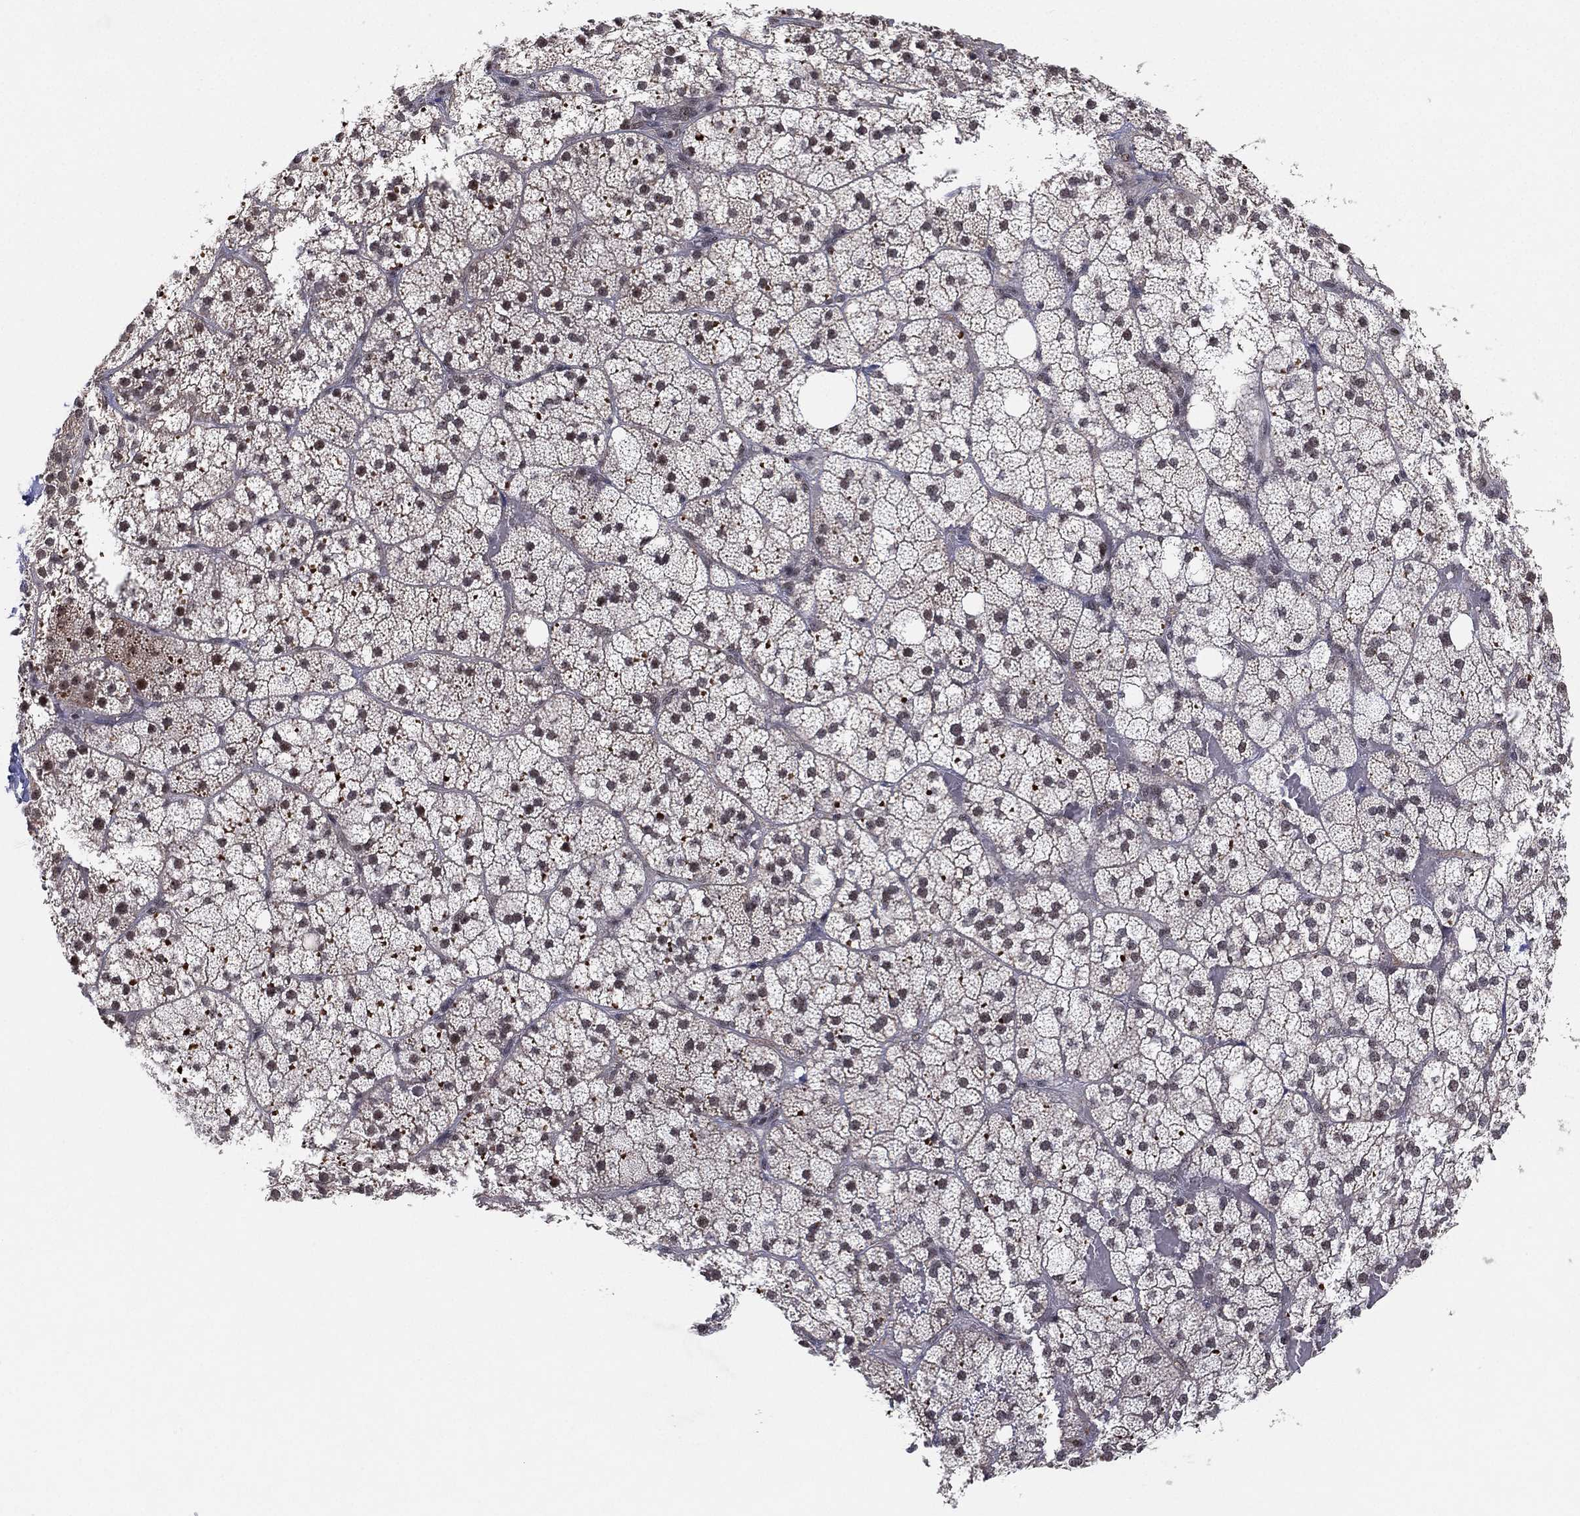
{"staining": {"intensity": "weak", "quantity": "<25%", "location": "cytoplasmic/membranous,nuclear"}, "tissue": "adrenal gland", "cell_type": "Glandular cells", "image_type": "normal", "snomed": [{"axis": "morphology", "description": "Normal tissue, NOS"}, {"axis": "topography", "description": "Adrenal gland"}], "caption": "IHC of normal adrenal gland reveals no positivity in glandular cells.", "gene": "DGCR8", "patient": {"sex": "male", "age": 53}}